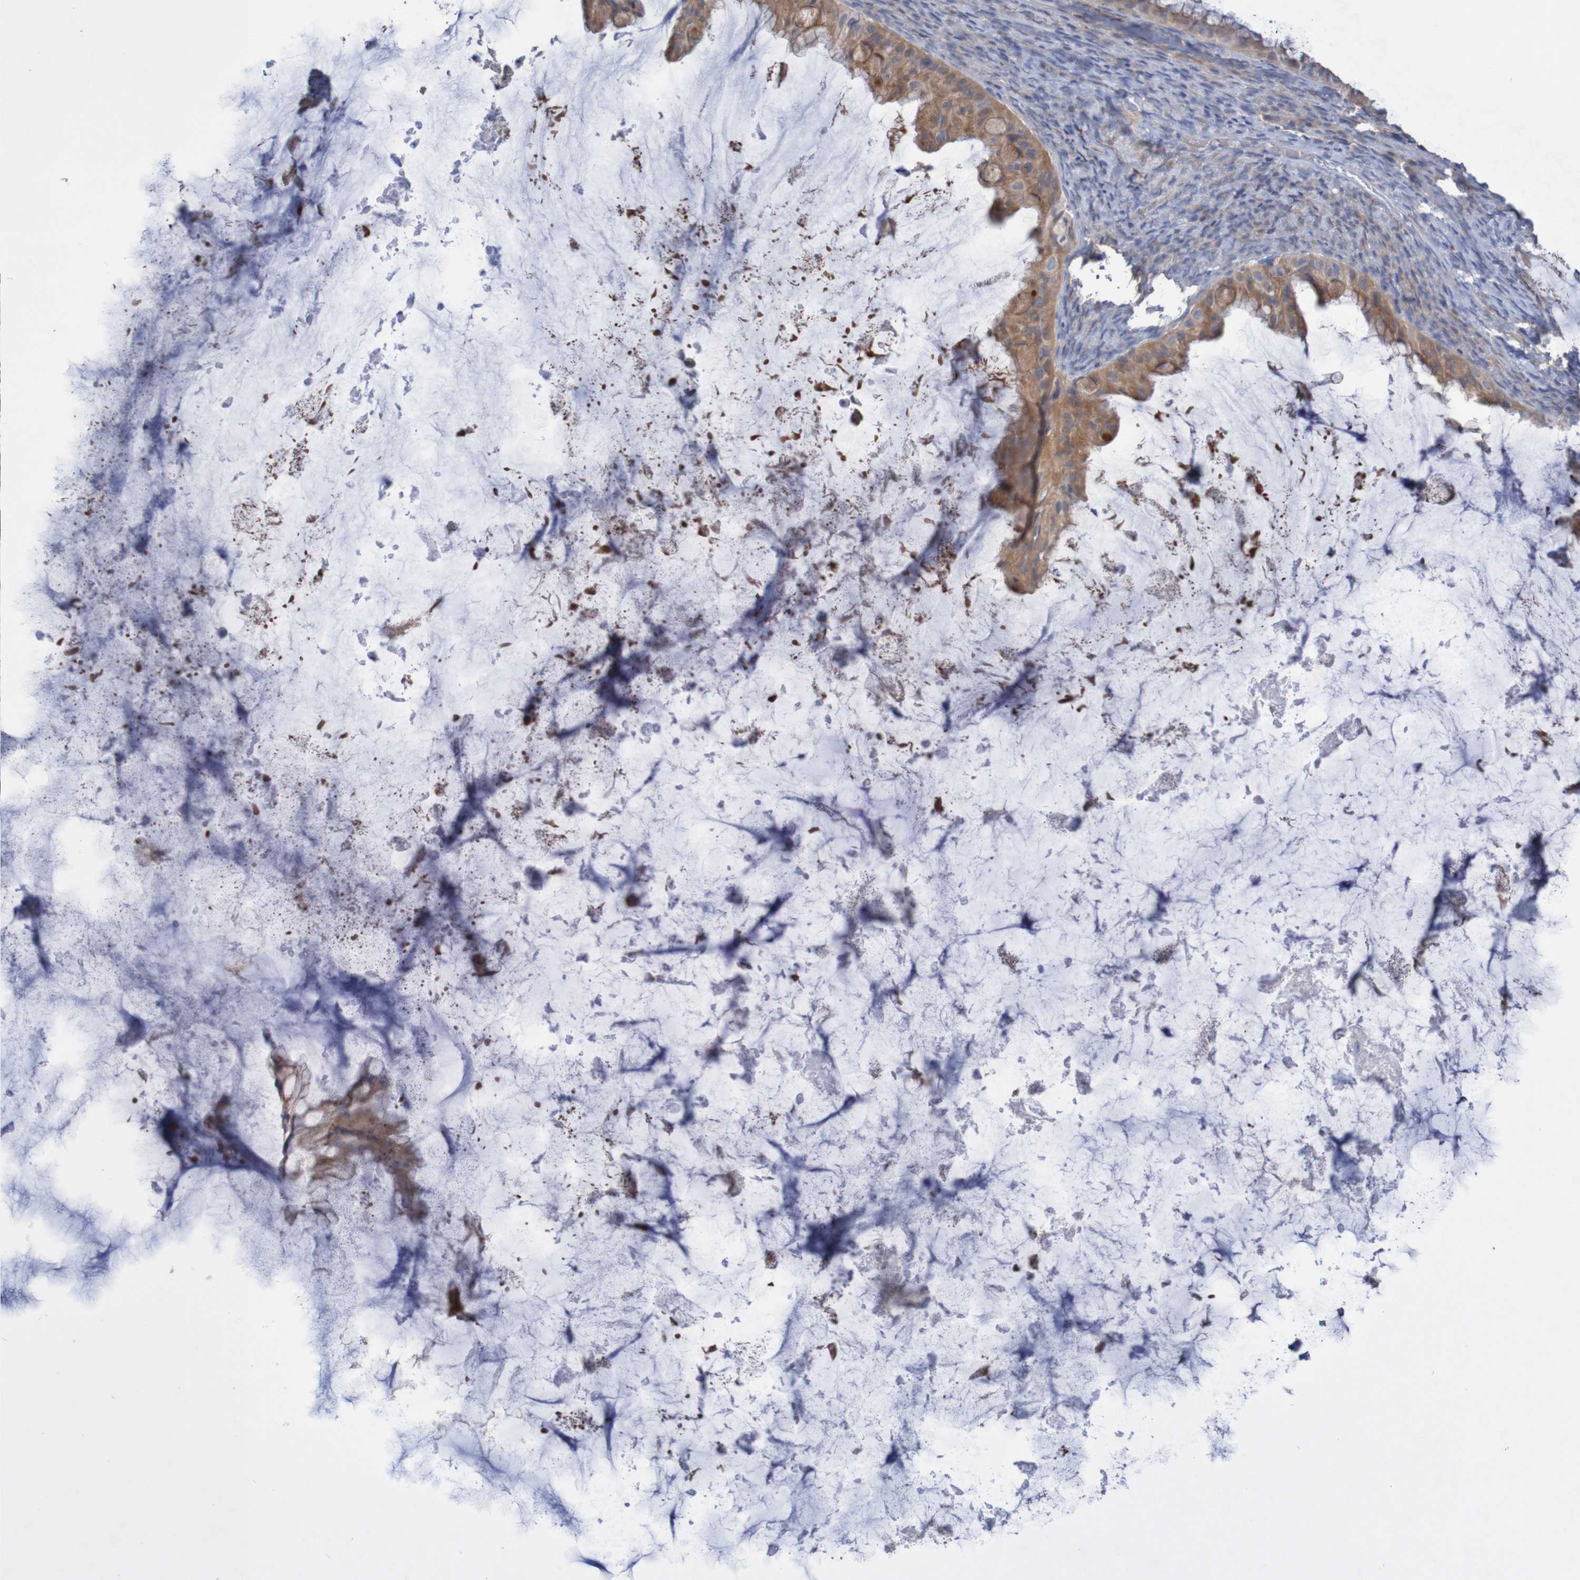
{"staining": {"intensity": "moderate", "quantity": ">75%", "location": "cytoplasmic/membranous"}, "tissue": "ovarian cancer", "cell_type": "Tumor cells", "image_type": "cancer", "snomed": [{"axis": "morphology", "description": "Cystadenocarcinoma, mucinous, NOS"}, {"axis": "topography", "description": "Ovary"}], "caption": "Ovarian cancer stained with immunohistochemistry exhibits moderate cytoplasmic/membranous positivity in about >75% of tumor cells.", "gene": "PHYH", "patient": {"sex": "female", "age": 61}}